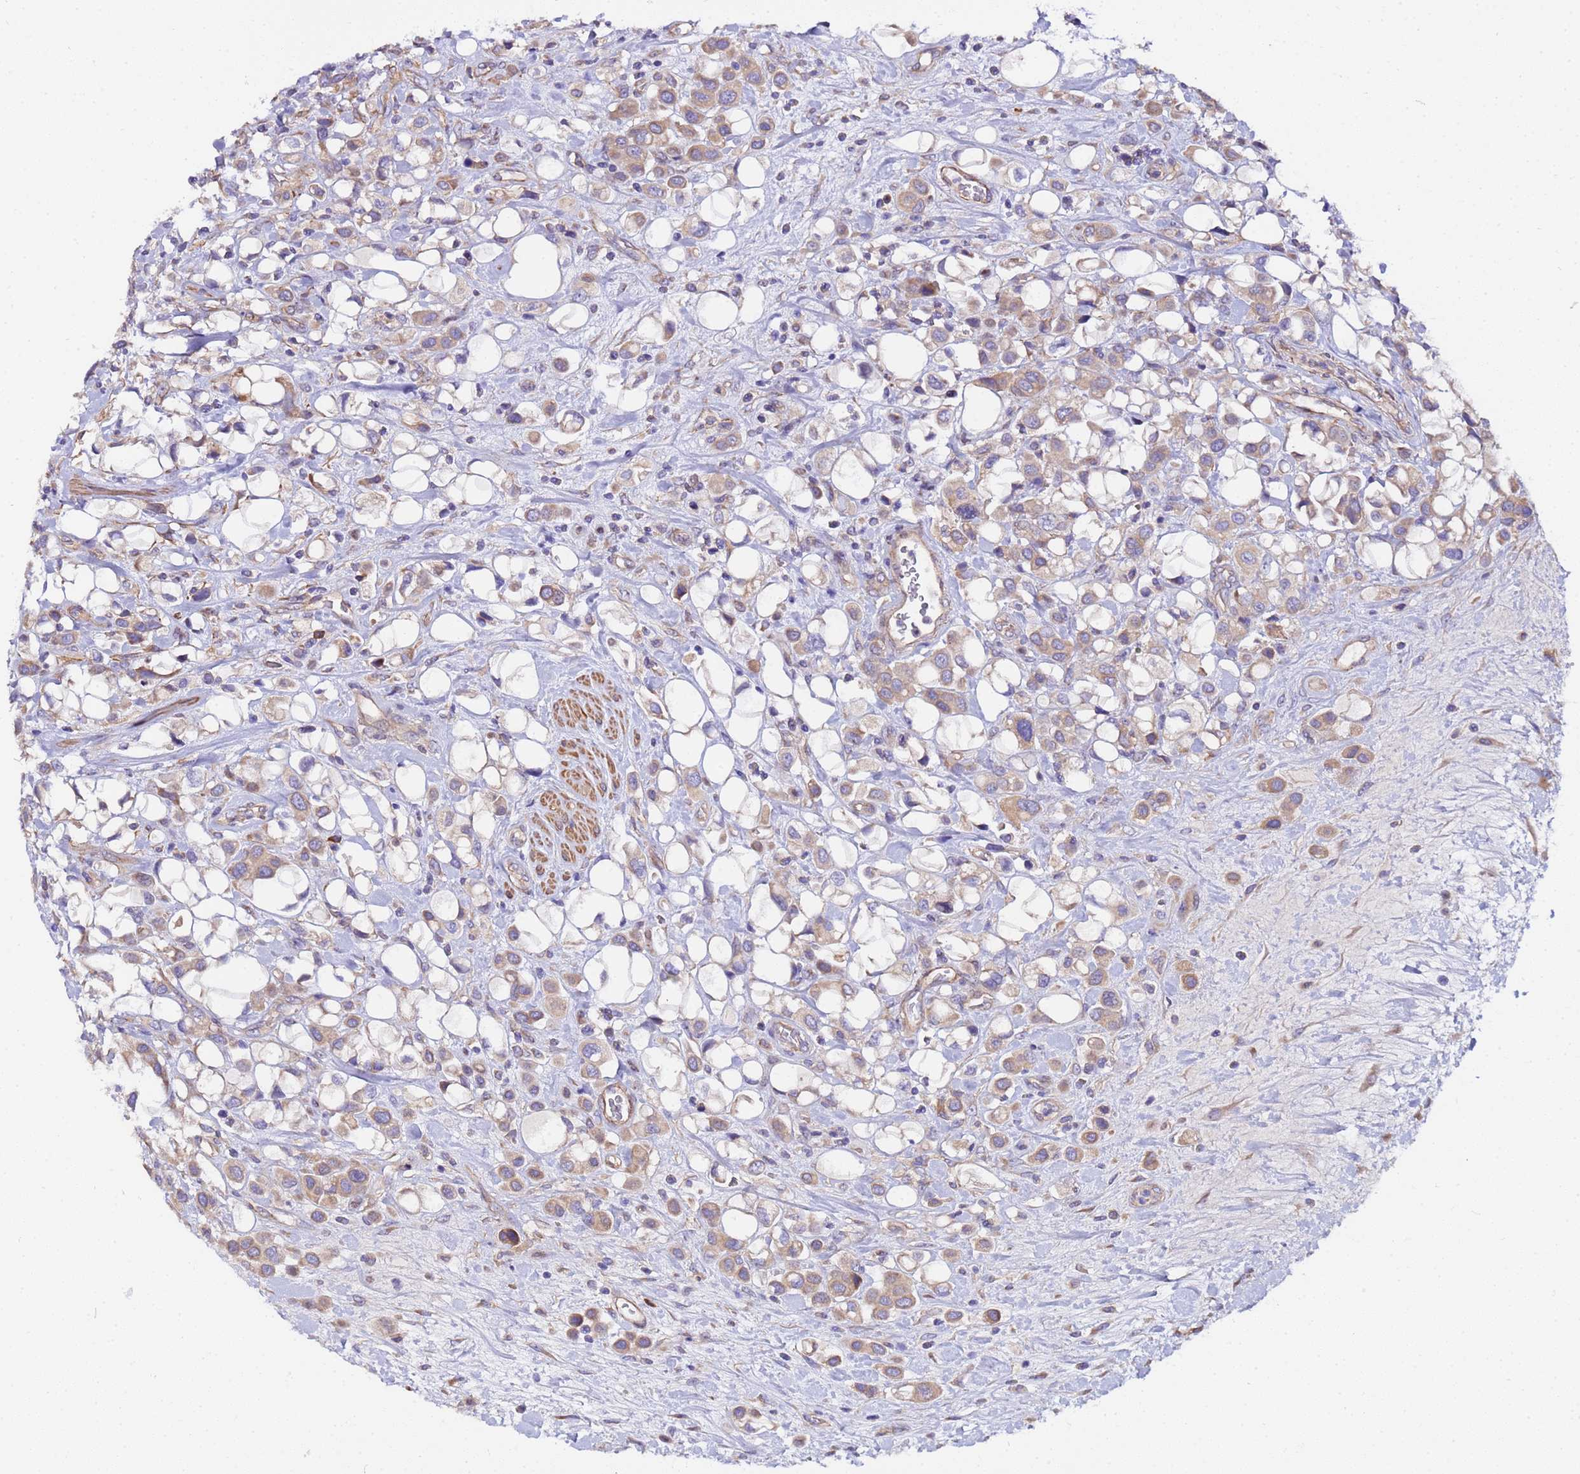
{"staining": {"intensity": "moderate", "quantity": ">75%", "location": "cytoplasmic/membranous"}, "tissue": "urothelial cancer", "cell_type": "Tumor cells", "image_type": "cancer", "snomed": [{"axis": "morphology", "description": "Urothelial carcinoma, High grade"}, {"axis": "topography", "description": "Urinary bladder"}], "caption": "The immunohistochemical stain highlights moderate cytoplasmic/membranous expression in tumor cells of urothelial carcinoma (high-grade) tissue.", "gene": "JRKL", "patient": {"sex": "male", "age": 50}}